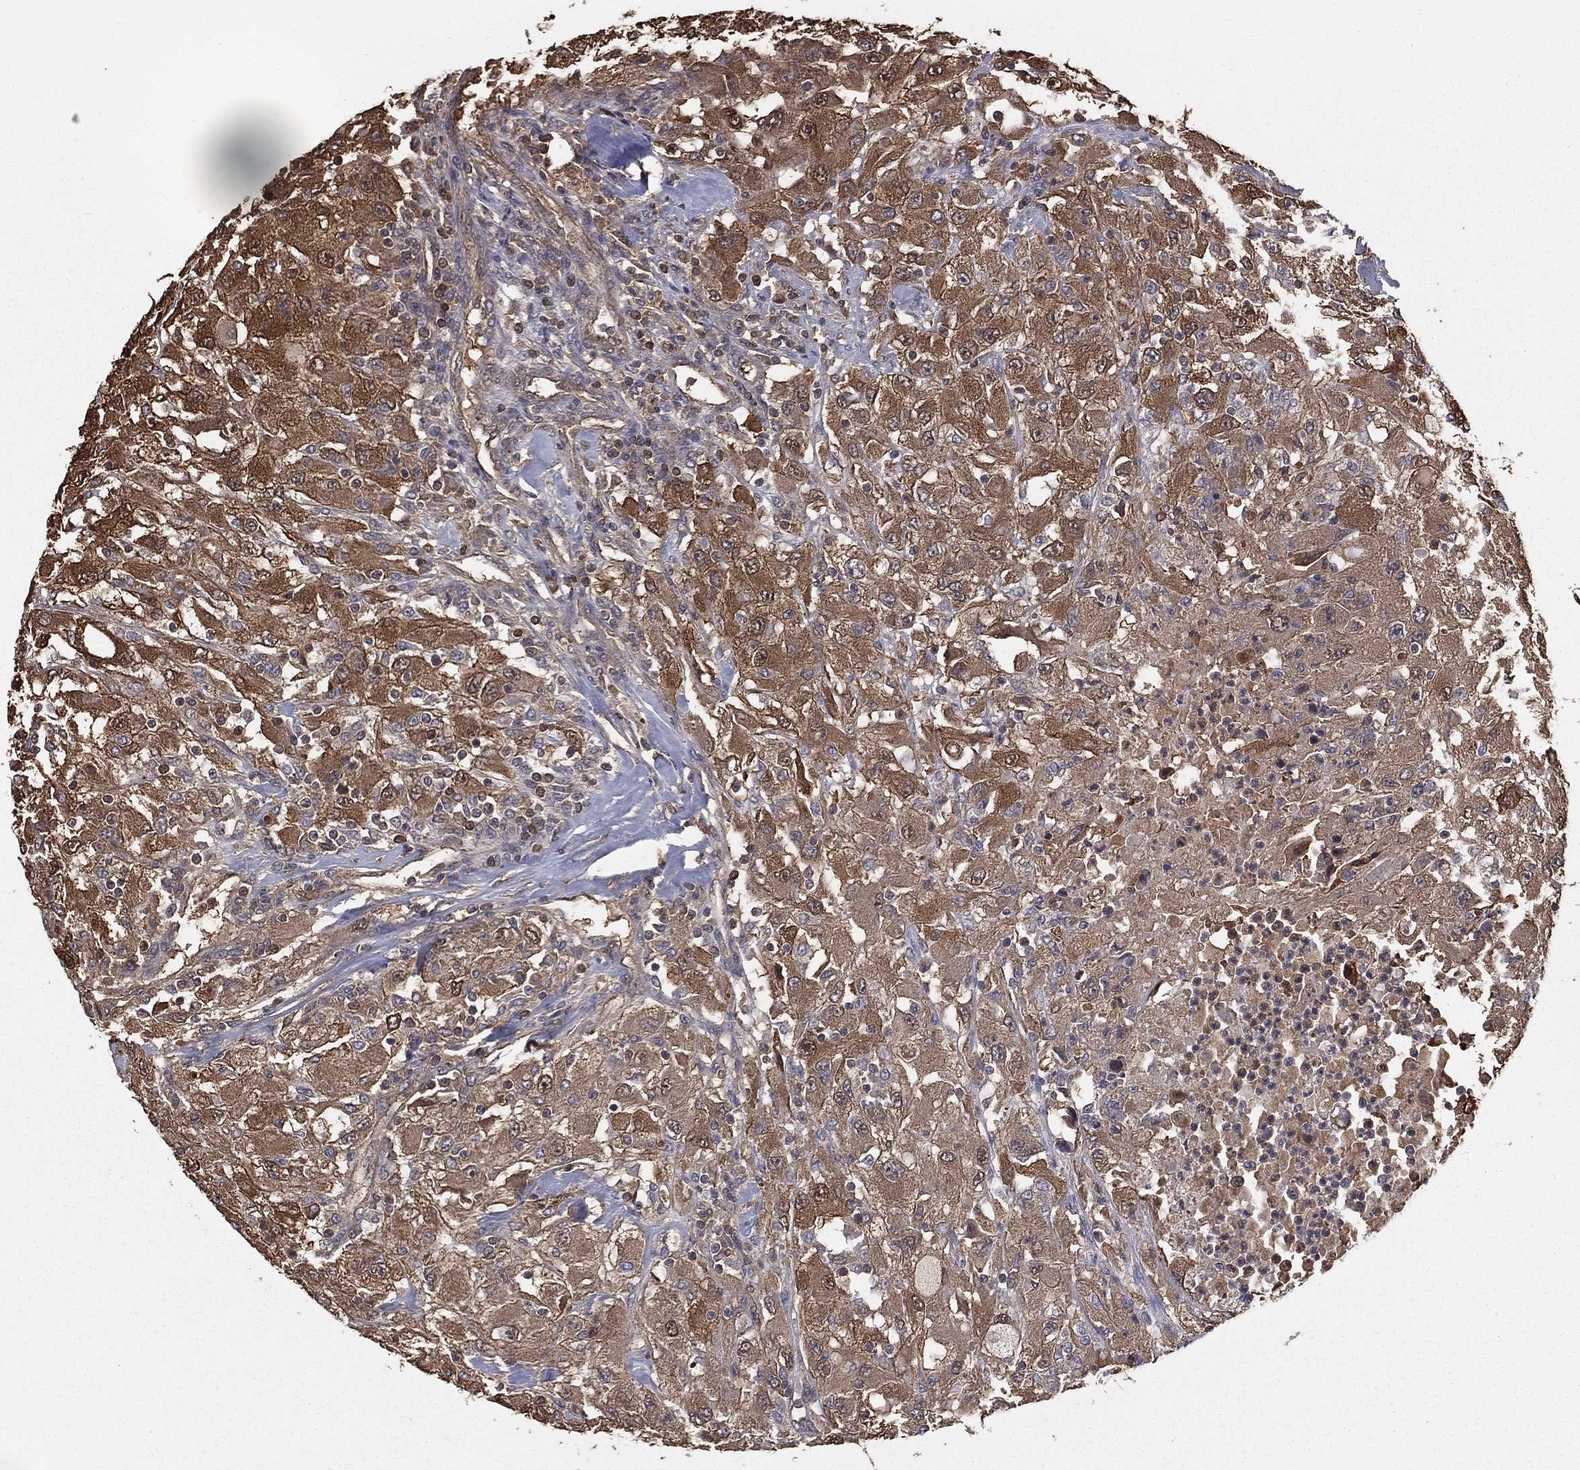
{"staining": {"intensity": "strong", "quantity": "25%-75%", "location": "cytoplasmic/membranous"}, "tissue": "renal cancer", "cell_type": "Tumor cells", "image_type": "cancer", "snomed": [{"axis": "morphology", "description": "Adenocarcinoma, NOS"}, {"axis": "topography", "description": "Kidney"}], "caption": "Immunohistochemistry staining of renal cancer, which reveals high levels of strong cytoplasmic/membranous positivity in approximately 25%-75% of tumor cells indicating strong cytoplasmic/membranous protein staining. The staining was performed using DAB (brown) for protein detection and nuclei were counterstained in hematoxylin (blue).", "gene": "TBC1D2", "patient": {"sex": "female", "age": 67}}